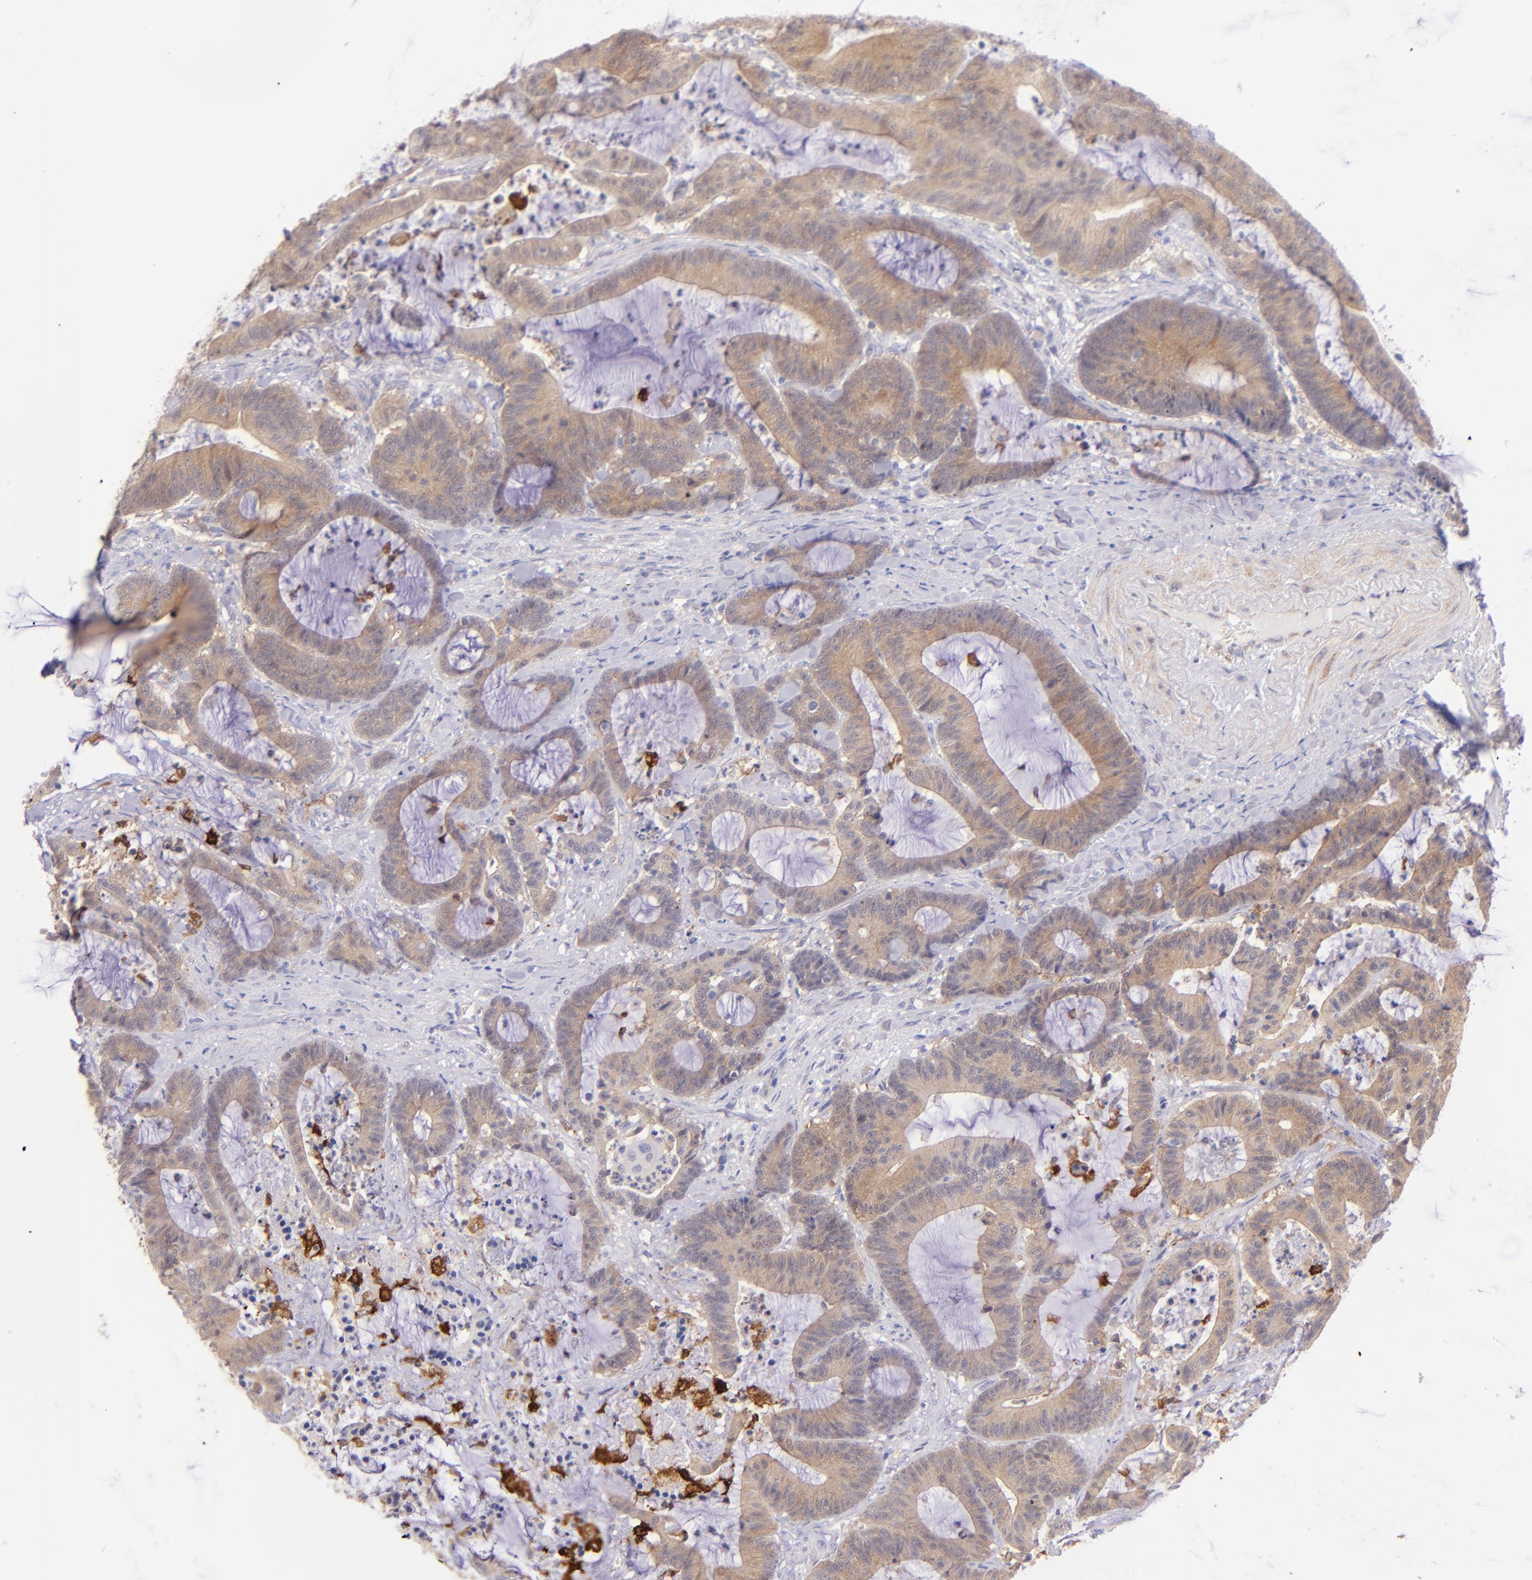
{"staining": {"intensity": "moderate", "quantity": ">75%", "location": "cytoplasmic/membranous"}, "tissue": "colorectal cancer", "cell_type": "Tumor cells", "image_type": "cancer", "snomed": [{"axis": "morphology", "description": "Adenocarcinoma, NOS"}, {"axis": "topography", "description": "Colon"}], "caption": "Protein analysis of colorectal adenocarcinoma tissue shows moderate cytoplasmic/membranous expression in about >75% of tumor cells. (brown staining indicates protein expression, while blue staining denotes nuclei).", "gene": "SH2D4A", "patient": {"sex": "female", "age": 84}}